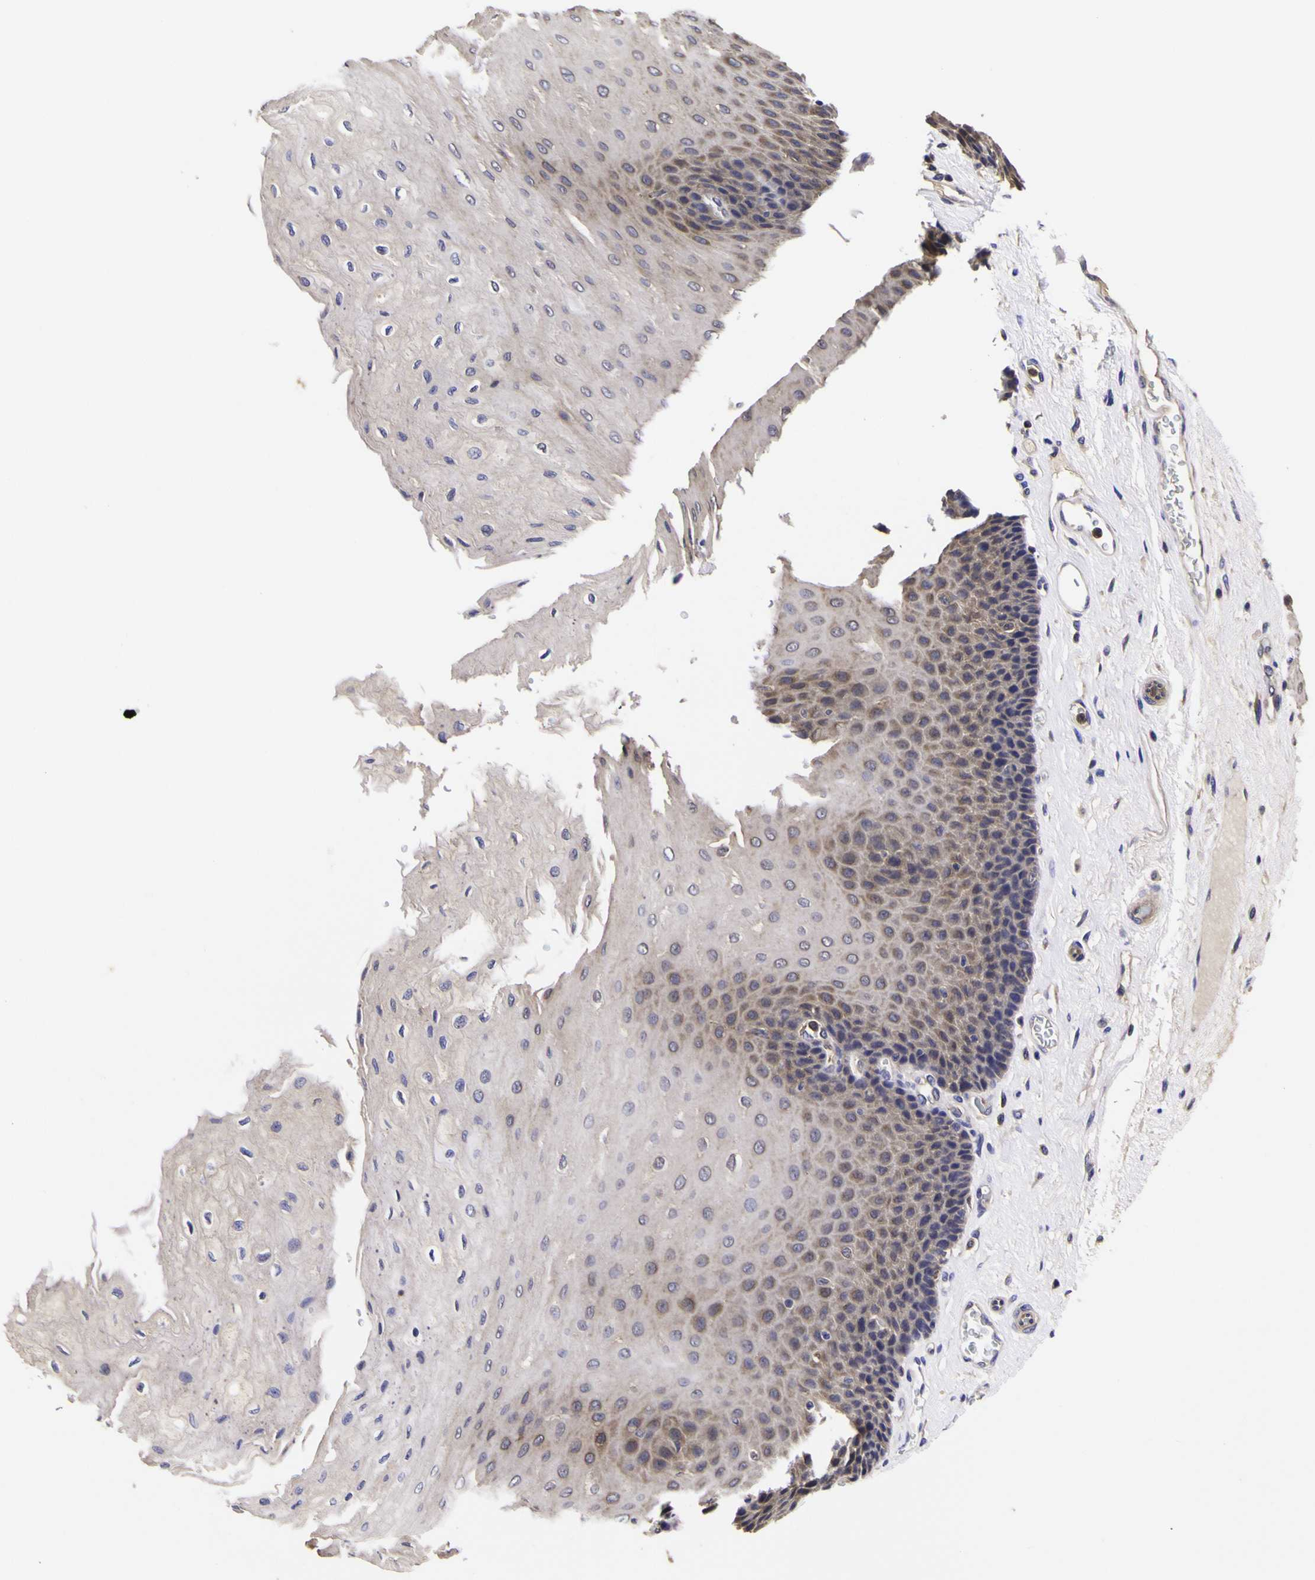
{"staining": {"intensity": "weak", "quantity": "25%-75%", "location": "cytoplasmic/membranous"}, "tissue": "esophagus", "cell_type": "Squamous epithelial cells", "image_type": "normal", "snomed": [{"axis": "morphology", "description": "Normal tissue, NOS"}, {"axis": "topography", "description": "Esophagus"}], "caption": "Squamous epithelial cells demonstrate low levels of weak cytoplasmic/membranous staining in approximately 25%-75% of cells in unremarkable esophagus.", "gene": "MAPK14", "patient": {"sex": "female", "age": 72}}